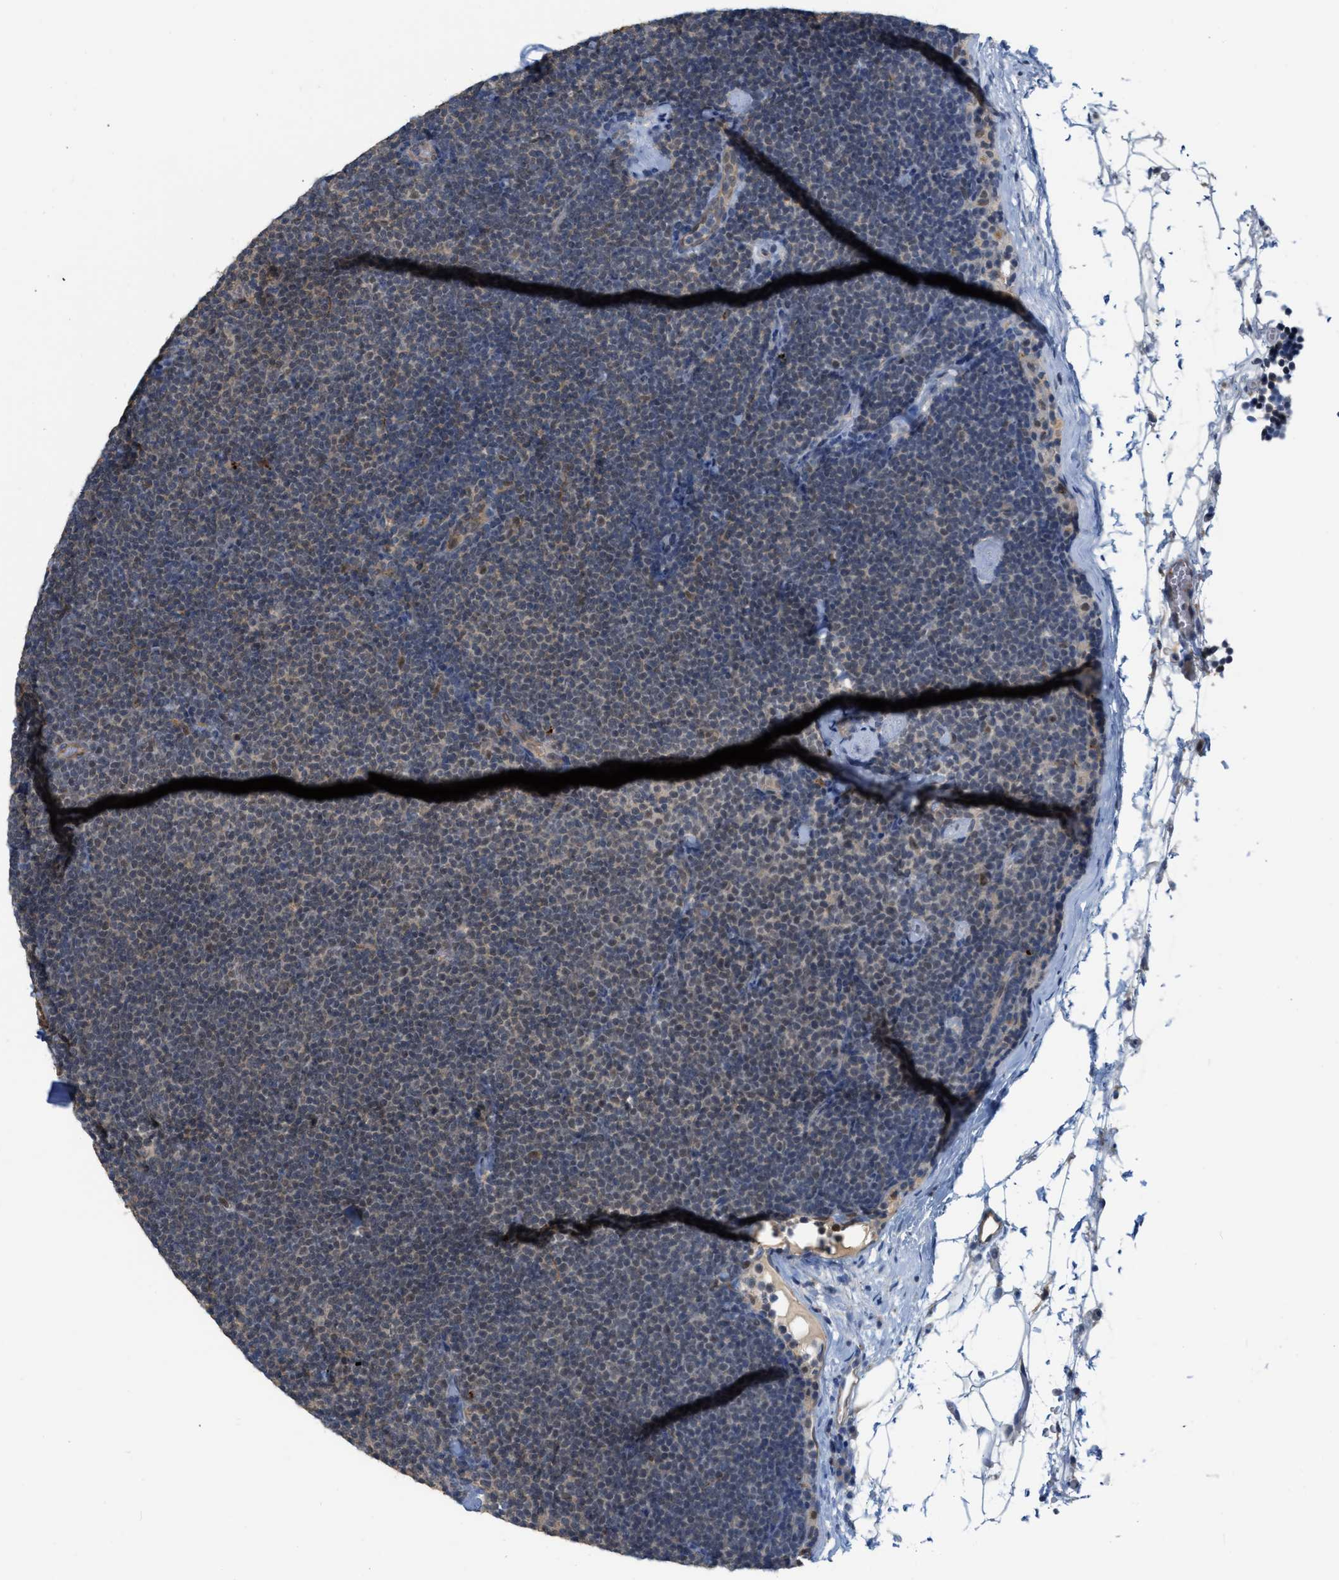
{"staining": {"intensity": "negative", "quantity": "none", "location": "none"}, "tissue": "lymphoma", "cell_type": "Tumor cells", "image_type": "cancer", "snomed": [{"axis": "morphology", "description": "Malignant lymphoma, non-Hodgkin's type, Low grade"}, {"axis": "topography", "description": "Lymph node"}], "caption": "This is an immunohistochemistry histopathology image of malignant lymphoma, non-Hodgkin's type (low-grade). There is no positivity in tumor cells.", "gene": "NAPEPLD", "patient": {"sex": "female", "age": 53}}